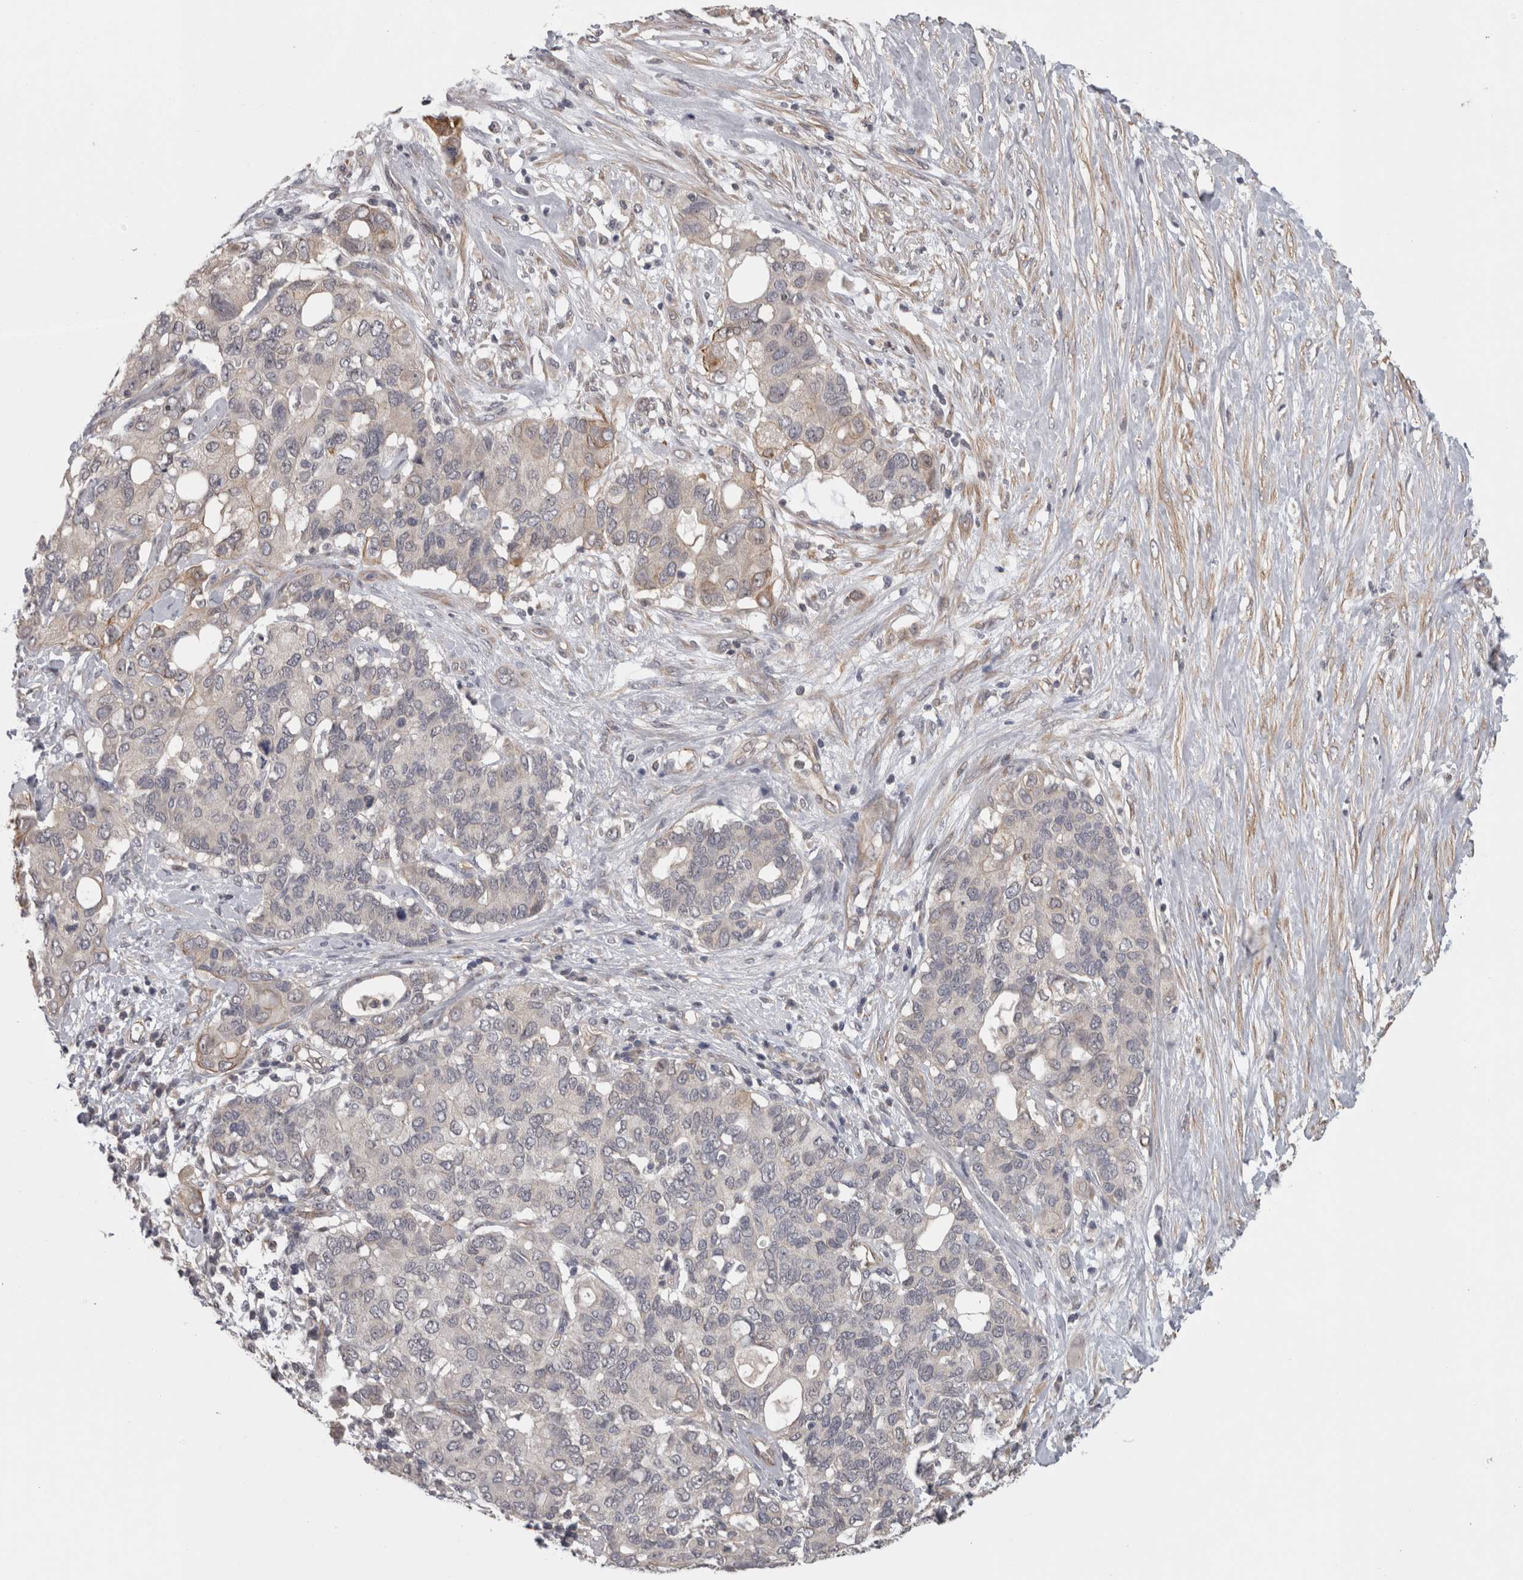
{"staining": {"intensity": "negative", "quantity": "none", "location": "none"}, "tissue": "pancreatic cancer", "cell_type": "Tumor cells", "image_type": "cancer", "snomed": [{"axis": "morphology", "description": "Adenocarcinoma, NOS"}, {"axis": "topography", "description": "Pancreas"}], "caption": "The histopathology image shows no significant staining in tumor cells of pancreatic cancer. The staining was performed using DAB to visualize the protein expression in brown, while the nuclei were stained in blue with hematoxylin (Magnification: 20x).", "gene": "RMDN1", "patient": {"sex": "female", "age": 56}}